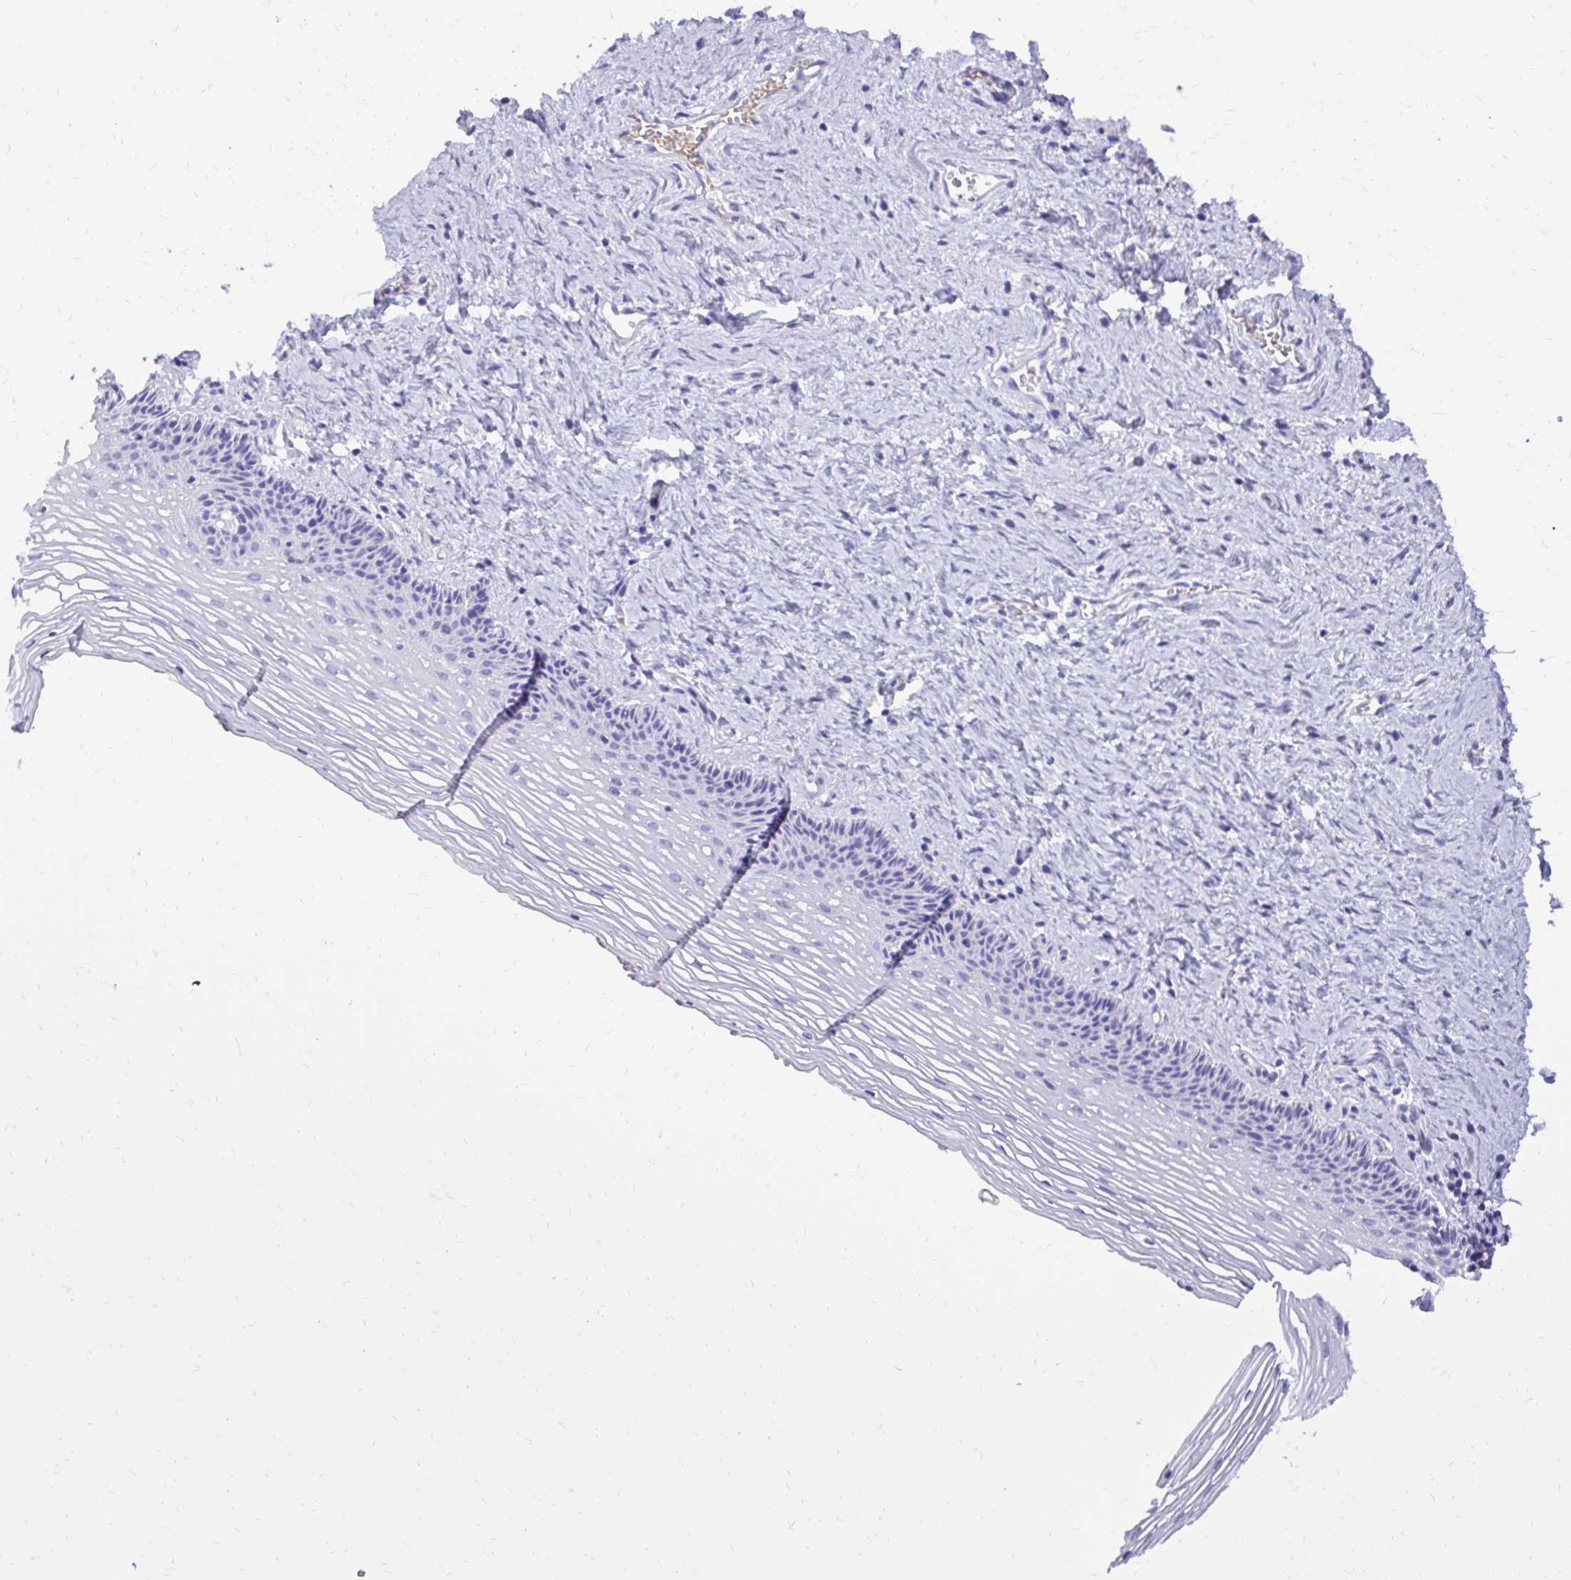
{"staining": {"intensity": "negative", "quantity": "none", "location": "none"}, "tissue": "vagina", "cell_type": "Squamous epithelial cells", "image_type": "normal", "snomed": [{"axis": "morphology", "description": "Normal tissue, NOS"}, {"axis": "topography", "description": "Vagina"}, {"axis": "topography", "description": "Cervix"}], "caption": "Photomicrograph shows no protein expression in squamous epithelial cells of normal vagina. (DAB immunohistochemistry (IHC) with hematoxylin counter stain).", "gene": "CAT", "patient": {"sex": "female", "age": 37}}